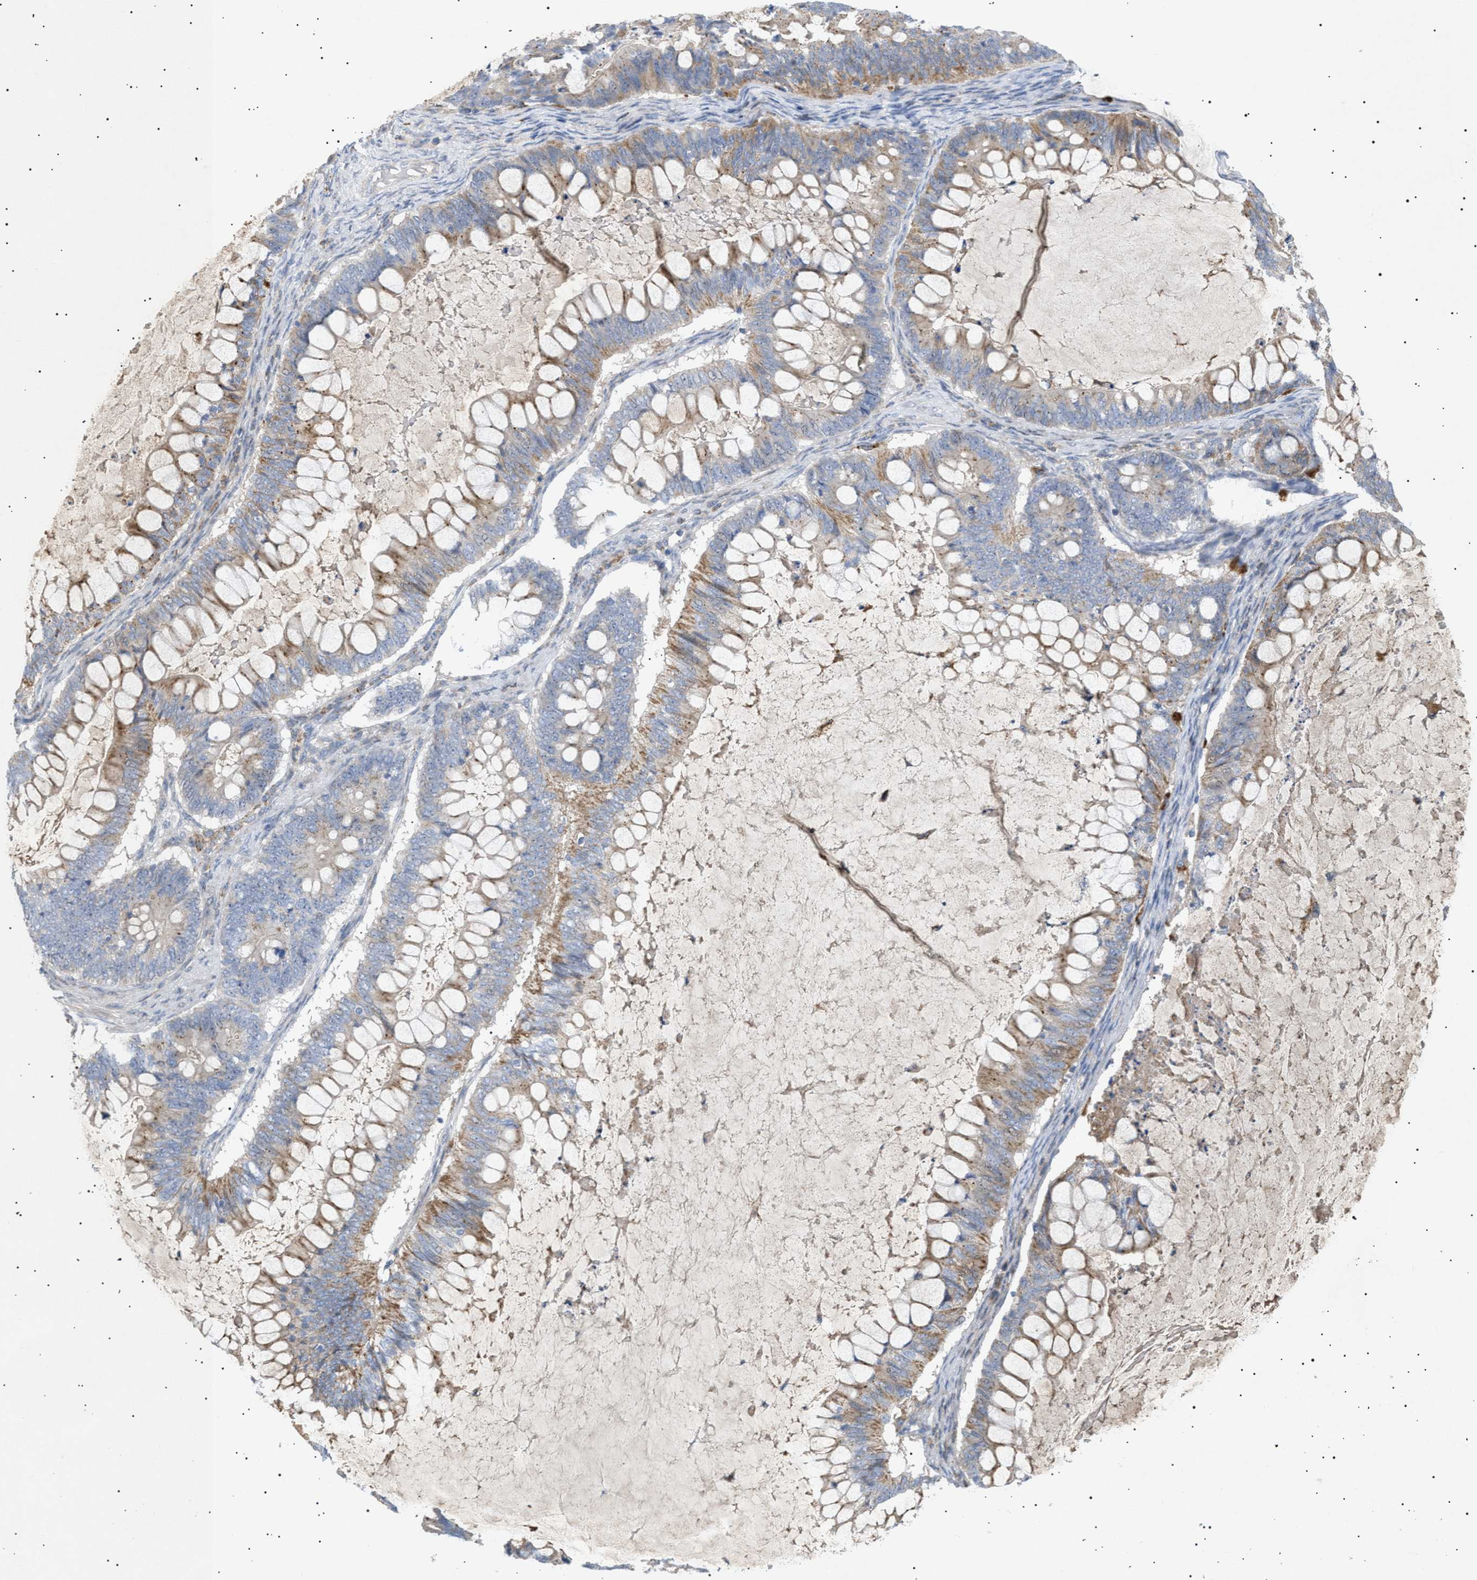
{"staining": {"intensity": "moderate", "quantity": ">75%", "location": "cytoplasmic/membranous"}, "tissue": "ovarian cancer", "cell_type": "Tumor cells", "image_type": "cancer", "snomed": [{"axis": "morphology", "description": "Cystadenocarcinoma, mucinous, NOS"}, {"axis": "topography", "description": "Ovary"}], "caption": "This histopathology image shows ovarian cancer (mucinous cystadenocarcinoma) stained with immunohistochemistry (IHC) to label a protein in brown. The cytoplasmic/membranous of tumor cells show moderate positivity for the protein. Nuclei are counter-stained blue.", "gene": "SIRT5", "patient": {"sex": "female", "age": 61}}